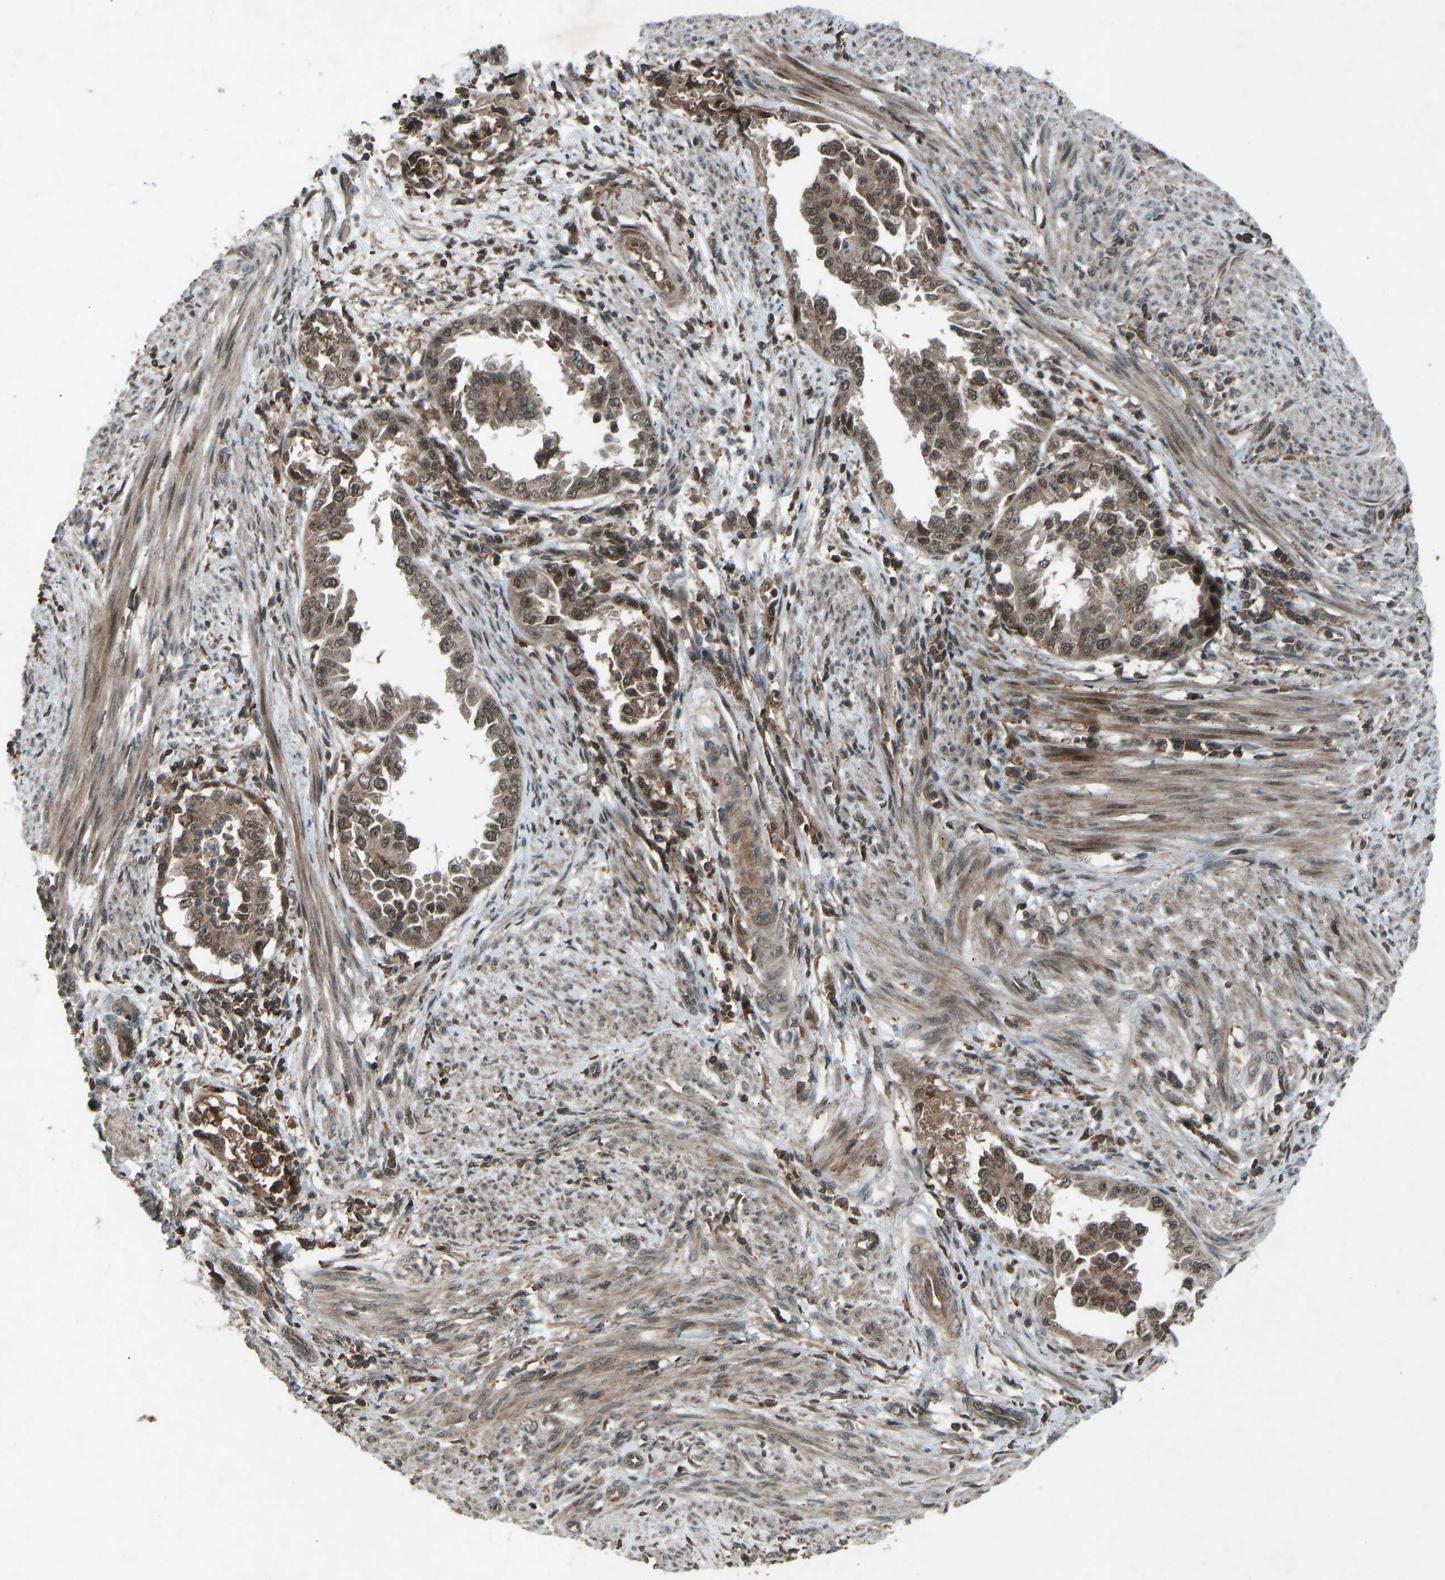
{"staining": {"intensity": "moderate", "quantity": ">75%", "location": "cytoplasmic/membranous,nuclear"}, "tissue": "endometrial cancer", "cell_type": "Tumor cells", "image_type": "cancer", "snomed": [{"axis": "morphology", "description": "Adenocarcinoma, NOS"}, {"axis": "topography", "description": "Endometrium"}], "caption": "Immunohistochemistry (IHC) (DAB) staining of endometrial cancer shows moderate cytoplasmic/membranous and nuclear protein staining in approximately >75% of tumor cells. Immunohistochemistry (IHC) stains the protein in brown and the nuclei are stained blue.", "gene": "SLC43A1", "patient": {"sex": "female", "age": 85}}